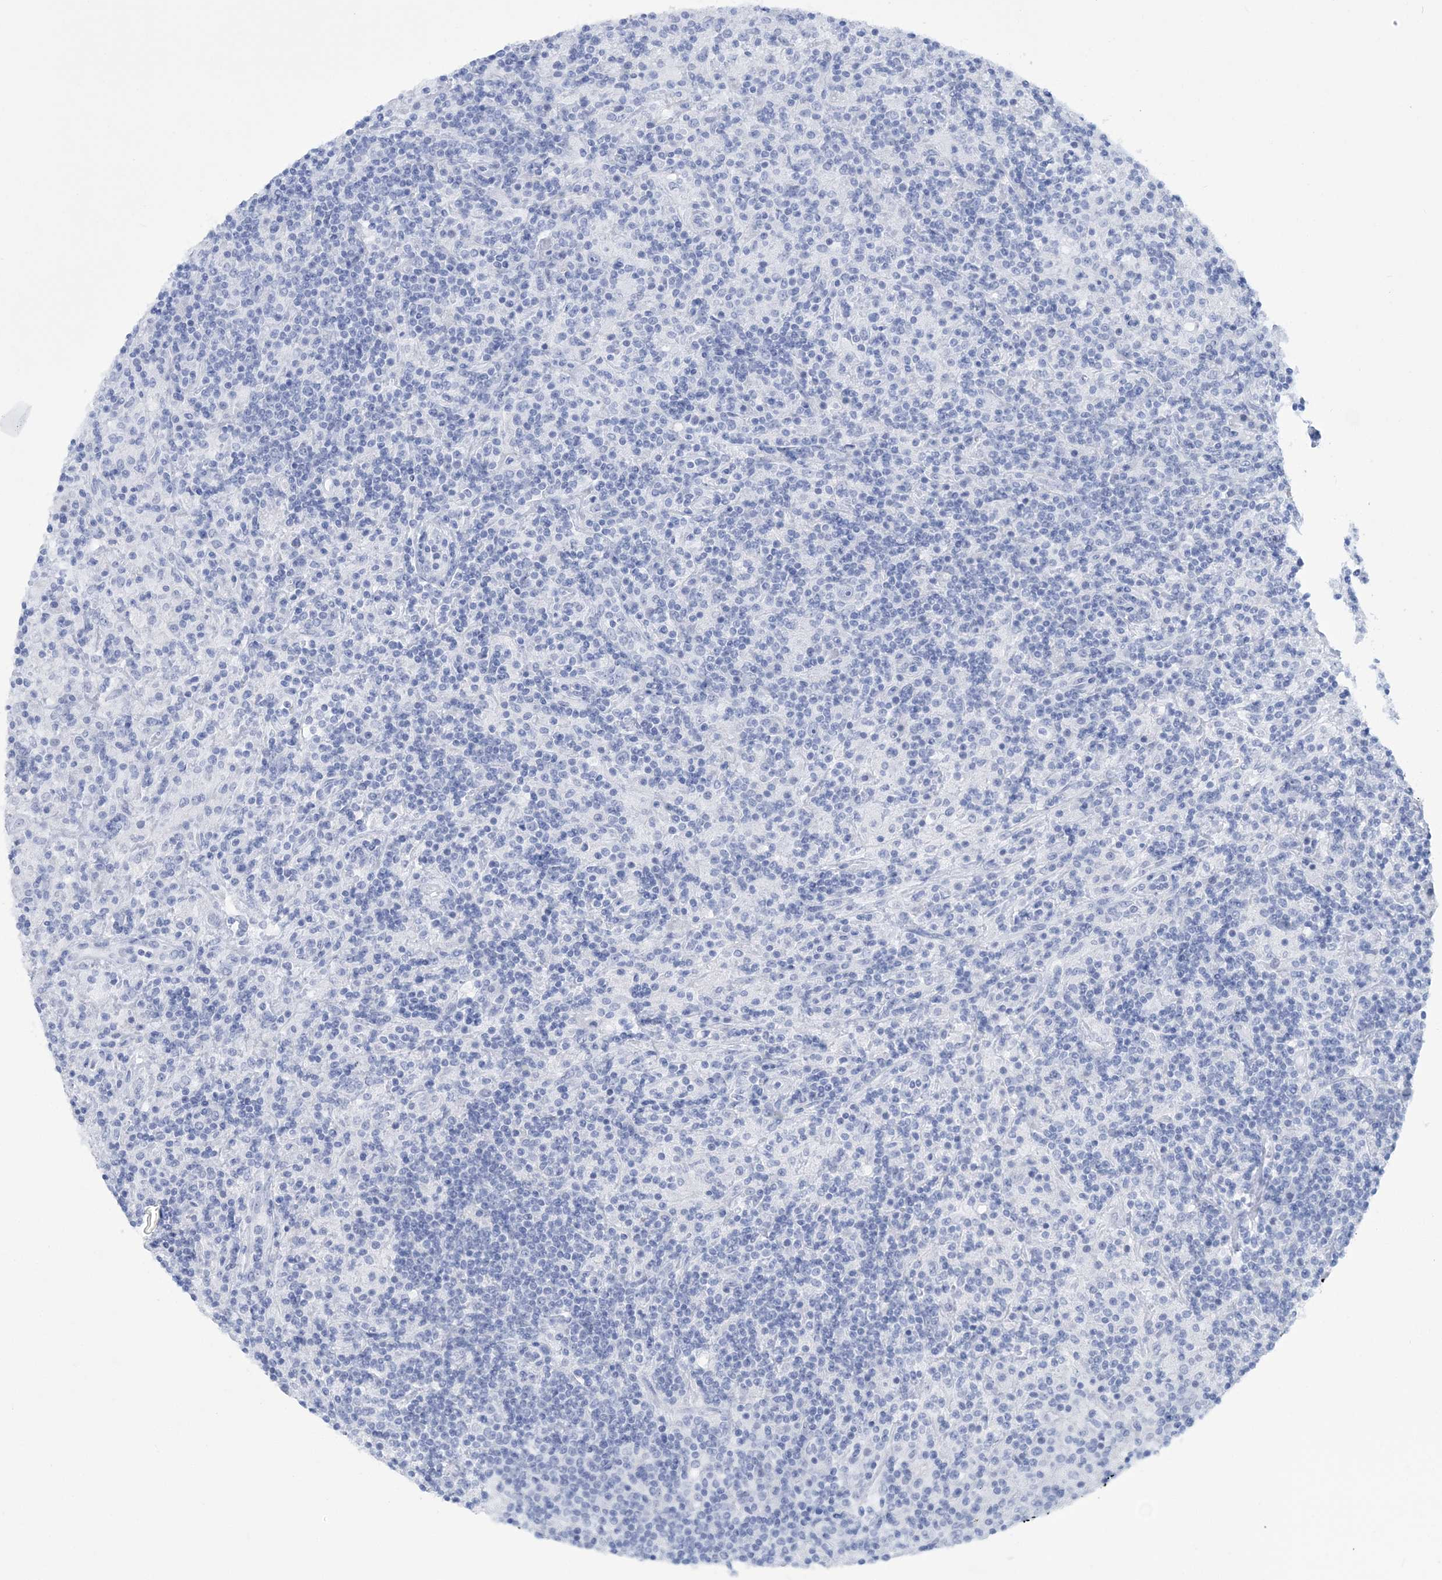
{"staining": {"intensity": "negative", "quantity": "none", "location": "none"}, "tissue": "lymphoma", "cell_type": "Tumor cells", "image_type": "cancer", "snomed": [{"axis": "morphology", "description": "Hodgkin's disease, NOS"}, {"axis": "topography", "description": "Lymph node"}], "caption": "This is an IHC micrograph of human Hodgkin's disease. There is no expression in tumor cells.", "gene": "DPCD", "patient": {"sex": "male", "age": 70}}